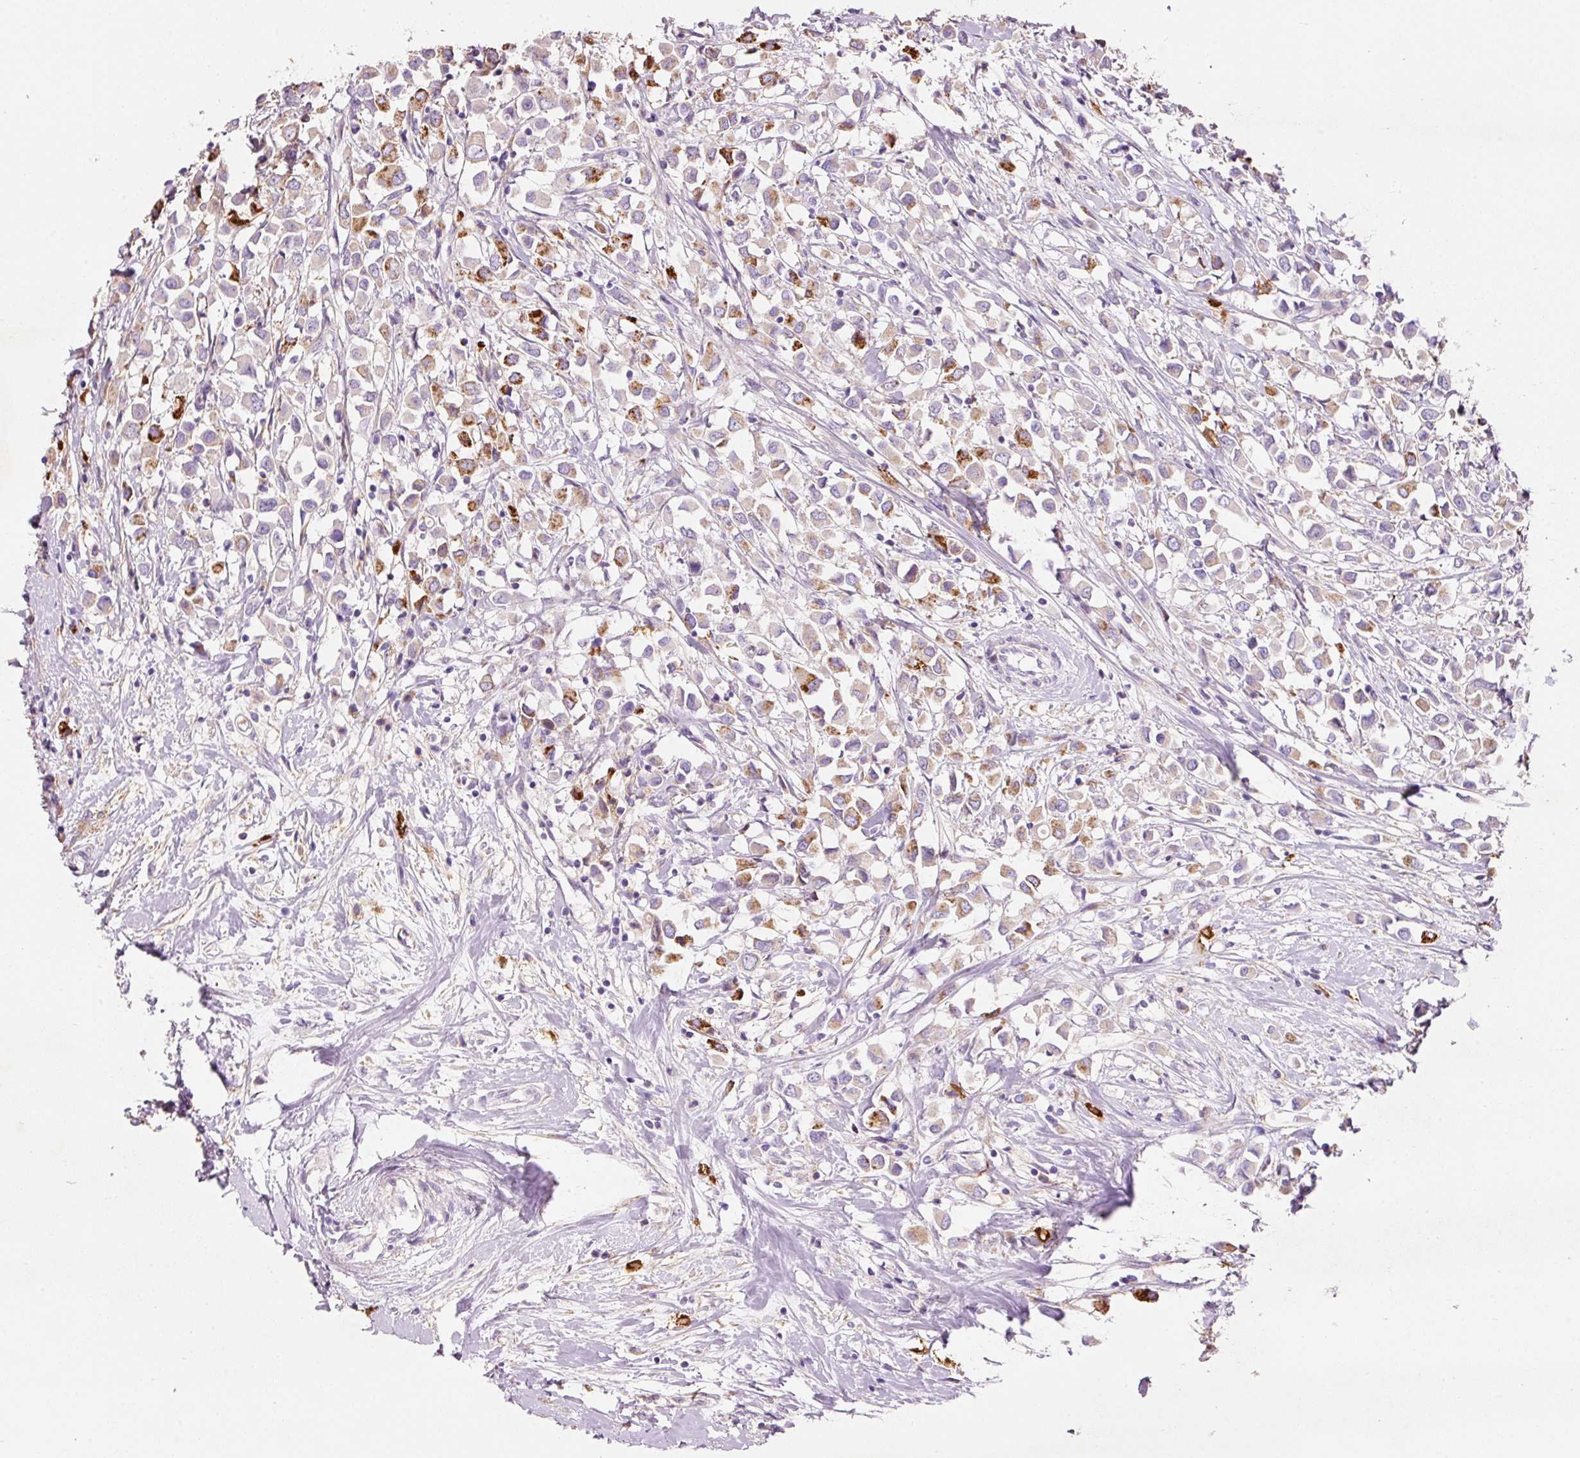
{"staining": {"intensity": "moderate", "quantity": "25%-75%", "location": "cytoplasmic/membranous"}, "tissue": "breast cancer", "cell_type": "Tumor cells", "image_type": "cancer", "snomed": [{"axis": "morphology", "description": "Duct carcinoma"}, {"axis": "topography", "description": "Breast"}], "caption": "Immunohistochemical staining of human intraductal carcinoma (breast) displays medium levels of moderate cytoplasmic/membranous staining in approximately 25%-75% of tumor cells. Immunohistochemistry (ihc) stains the protein of interest in brown and the nuclei are stained blue.", "gene": "TMC8", "patient": {"sex": "female", "age": 61}}